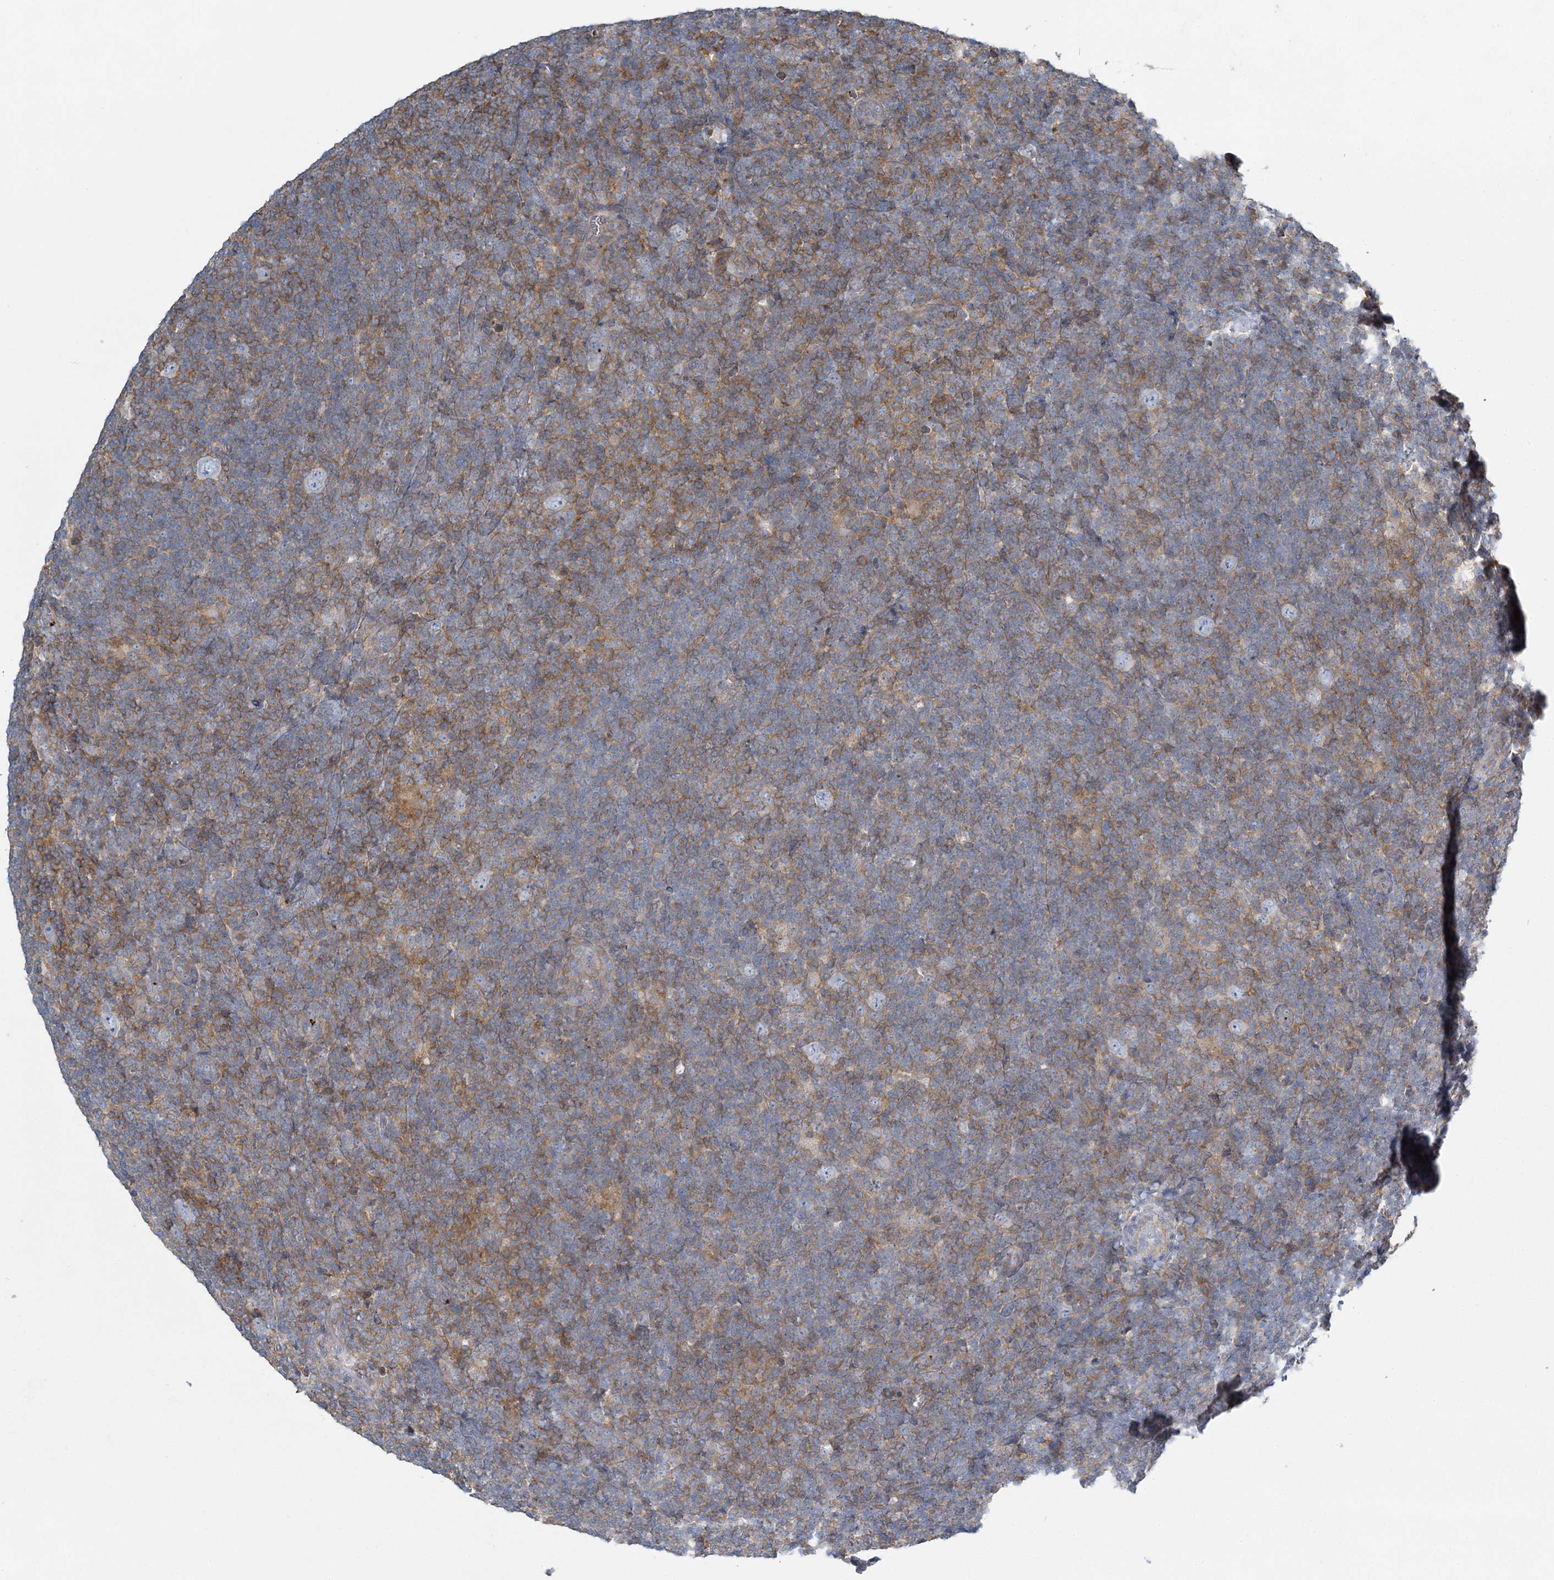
{"staining": {"intensity": "negative", "quantity": "none", "location": "none"}, "tissue": "lymphoma", "cell_type": "Tumor cells", "image_type": "cancer", "snomed": [{"axis": "morphology", "description": "Hodgkin's disease, NOS"}, {"axis": "topography", "description": "Lymph node"}], "caption": "This is an immunohistochemistry image of lymphoma. There is no staining in tumor cells.", "gene": "CUEDC2", "patient": {"sex": "female", "age": 57}}